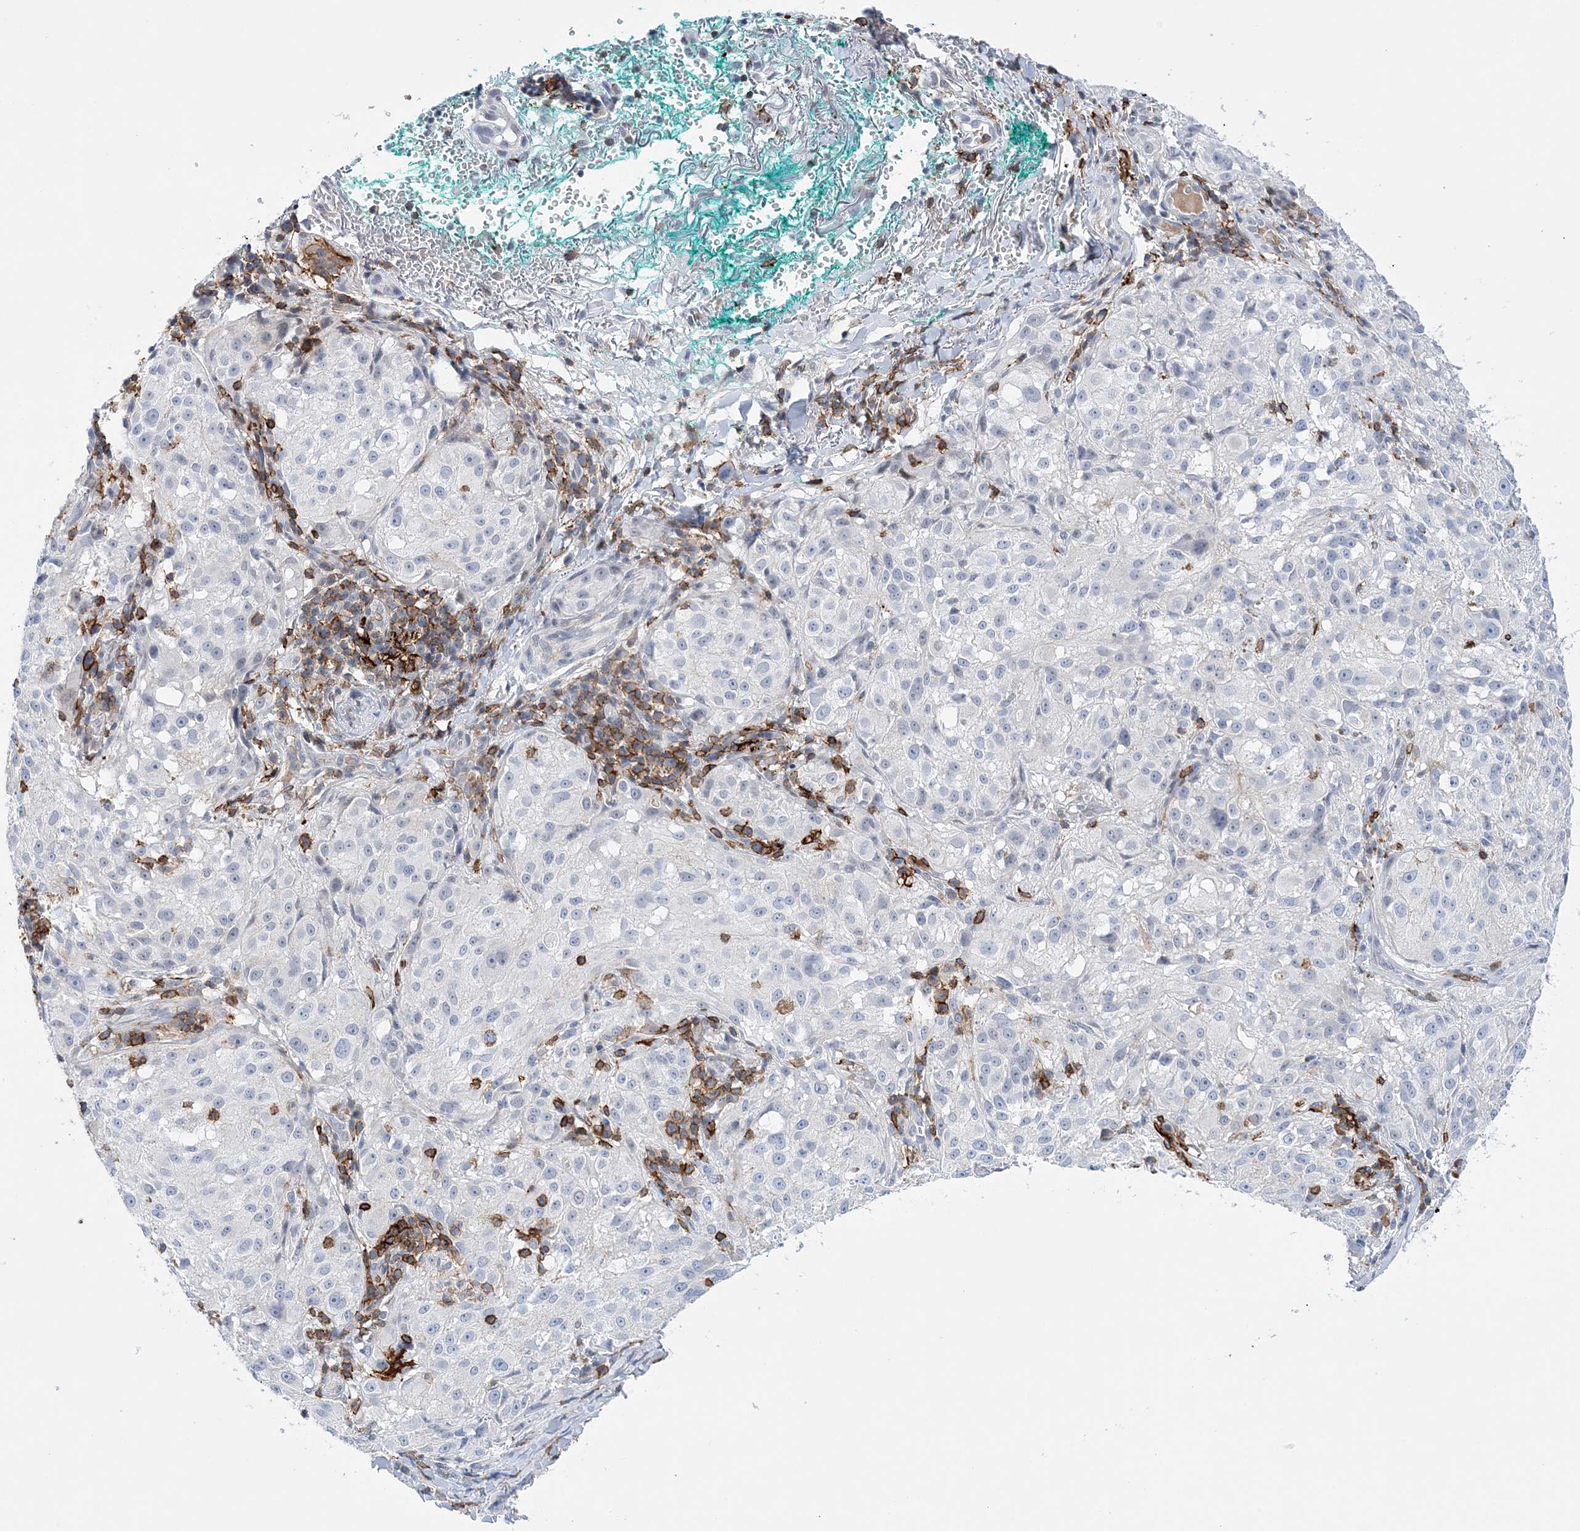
{"staining": {"intensity": "negative", "quantity": "none", "location": "none"}, "tissue": "melanoma", "cell_type": "Tumor cells", "image_type": "cancer", "snomed": [{"axis": "morphology", "description": "Necrosis, NOS"}, {"axis": "morphology", "description": "Malignant melanoma, NOS"}, {"axis": "topography", "description": "Skin"}], "caption": "Malignant melanoma was stained to show a protein in brown. There is no significant staining in tumor cells.", "gene": "PRMT9", "patient": {"sex": "female", "age": 87}}